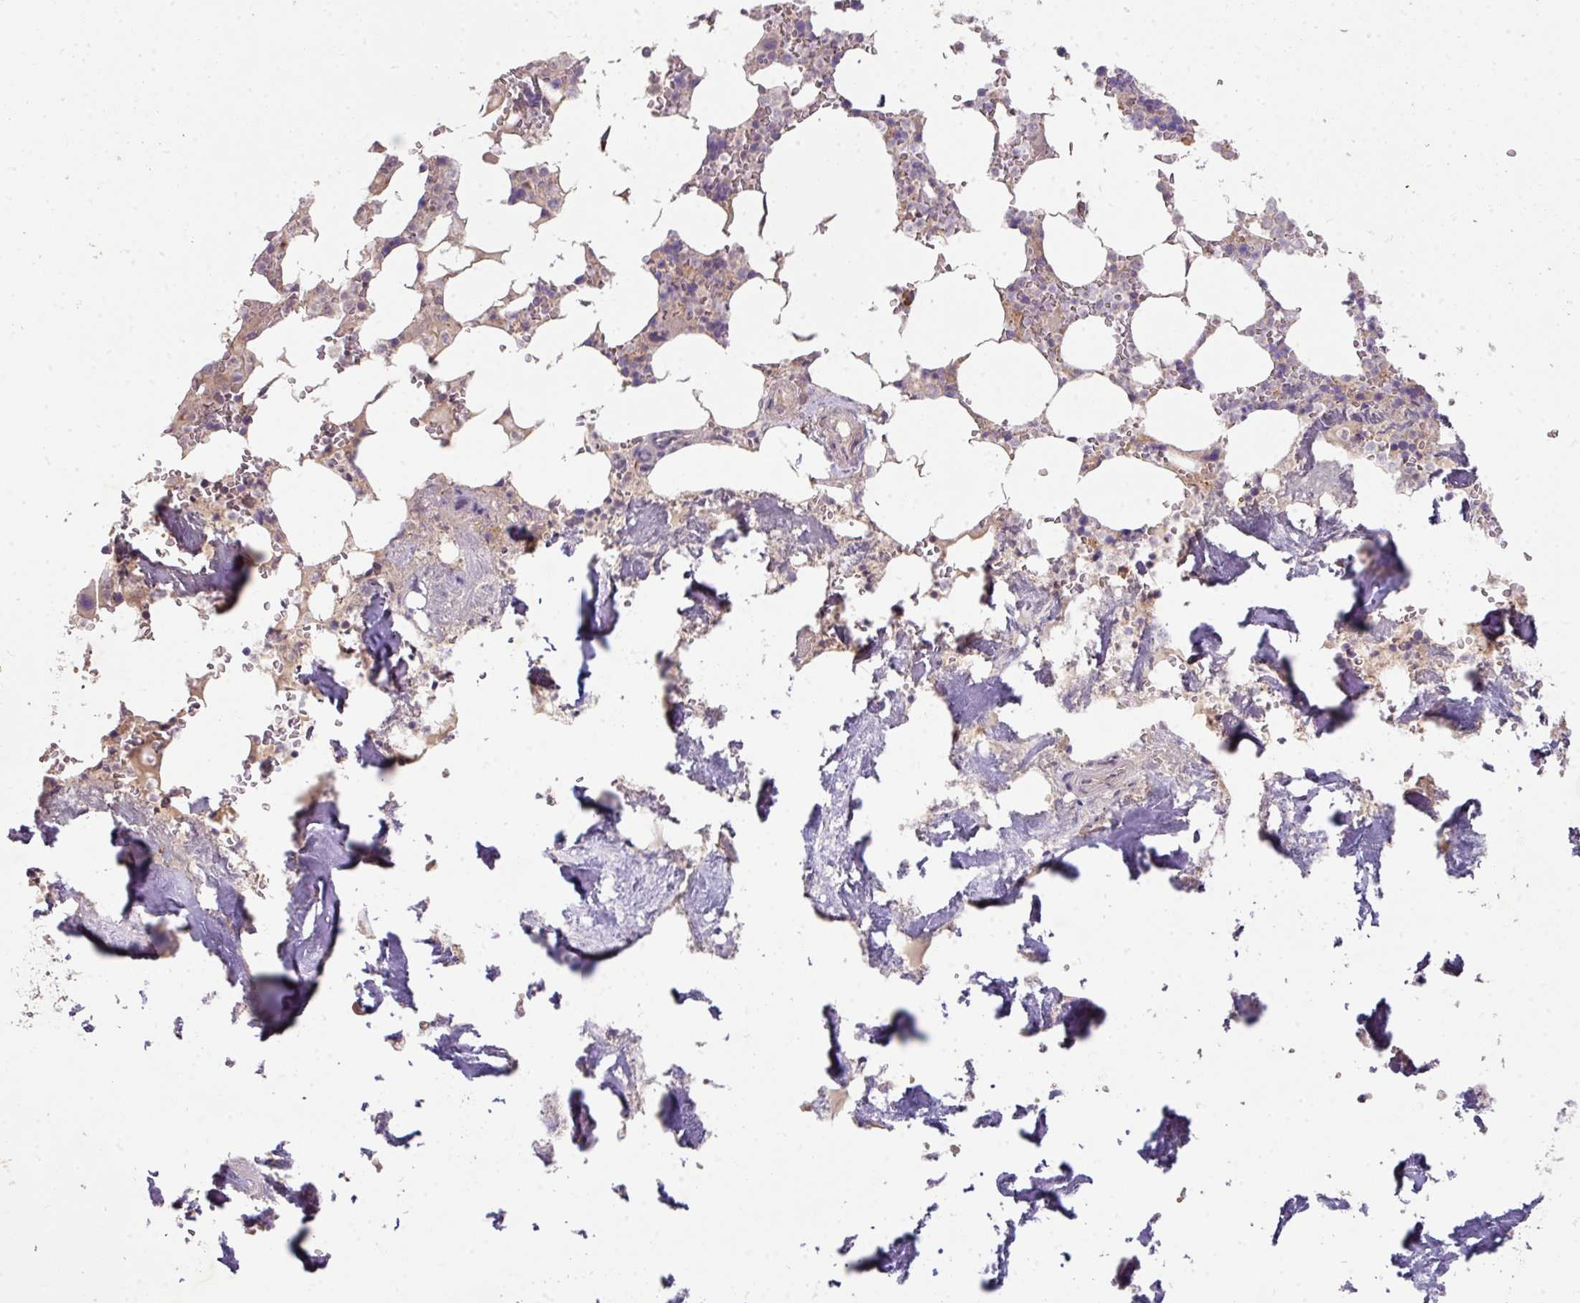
{"staining": {"intensity": "moderate", "quantity": "<25%", "location": "cytoplasmic/membranous"}, "tissue": "bone marrow", "cell_type": "Hematopoietic cells", "image_type": "normal", "snomed": [{"axis": "morphology", "description": "Normal tissue, NOS"}, {"axis": "topography", "description": "Bone marrow"}], "caption": "Hematopoietic cells show moderate cytoplasmic/membranous positivity in approximately <25% of cells in unremarkable bone marrow.", "gene": "ZNF266", "patient": {"sex": "male", "age": 64}}